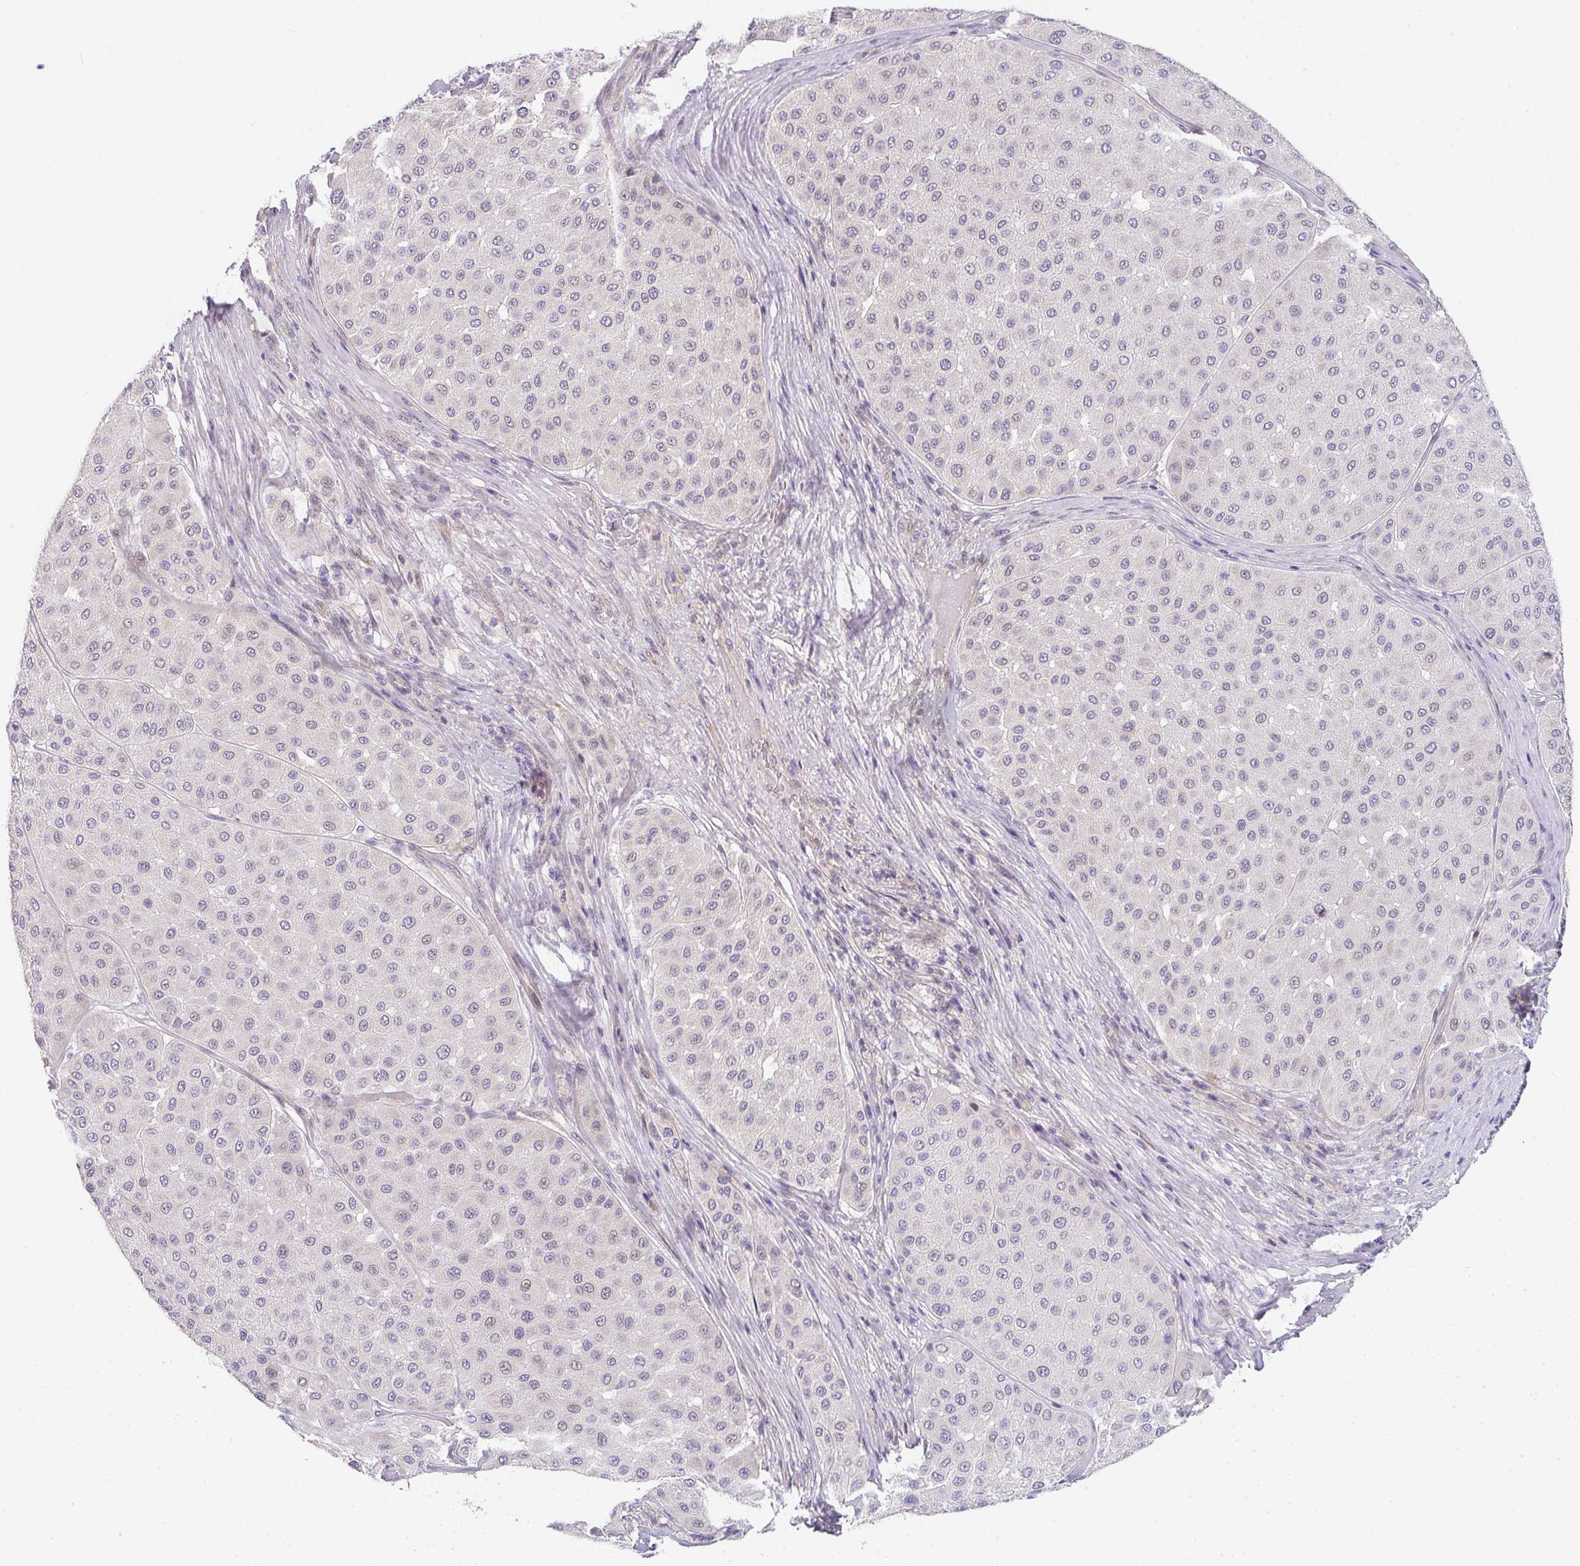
{"staining": {"intensity": "negative", "quantity": "none", "location": "none"}, "tissue": "melanoma", "cell_type": "Tumor cells", "image_type": "cancer", "snomed": [{"axis": "morphology", "description": "Malignant melanoma, Metastatic site"}, {"axis": "topography", "description": "Smooth muscle"}], "caption": "Melanoma was stained to show a protein in brown. There is no significant expression in tumor cells.", "gene": "TNFRSF10A", "patient": {"sex": "male", "age": 41}}